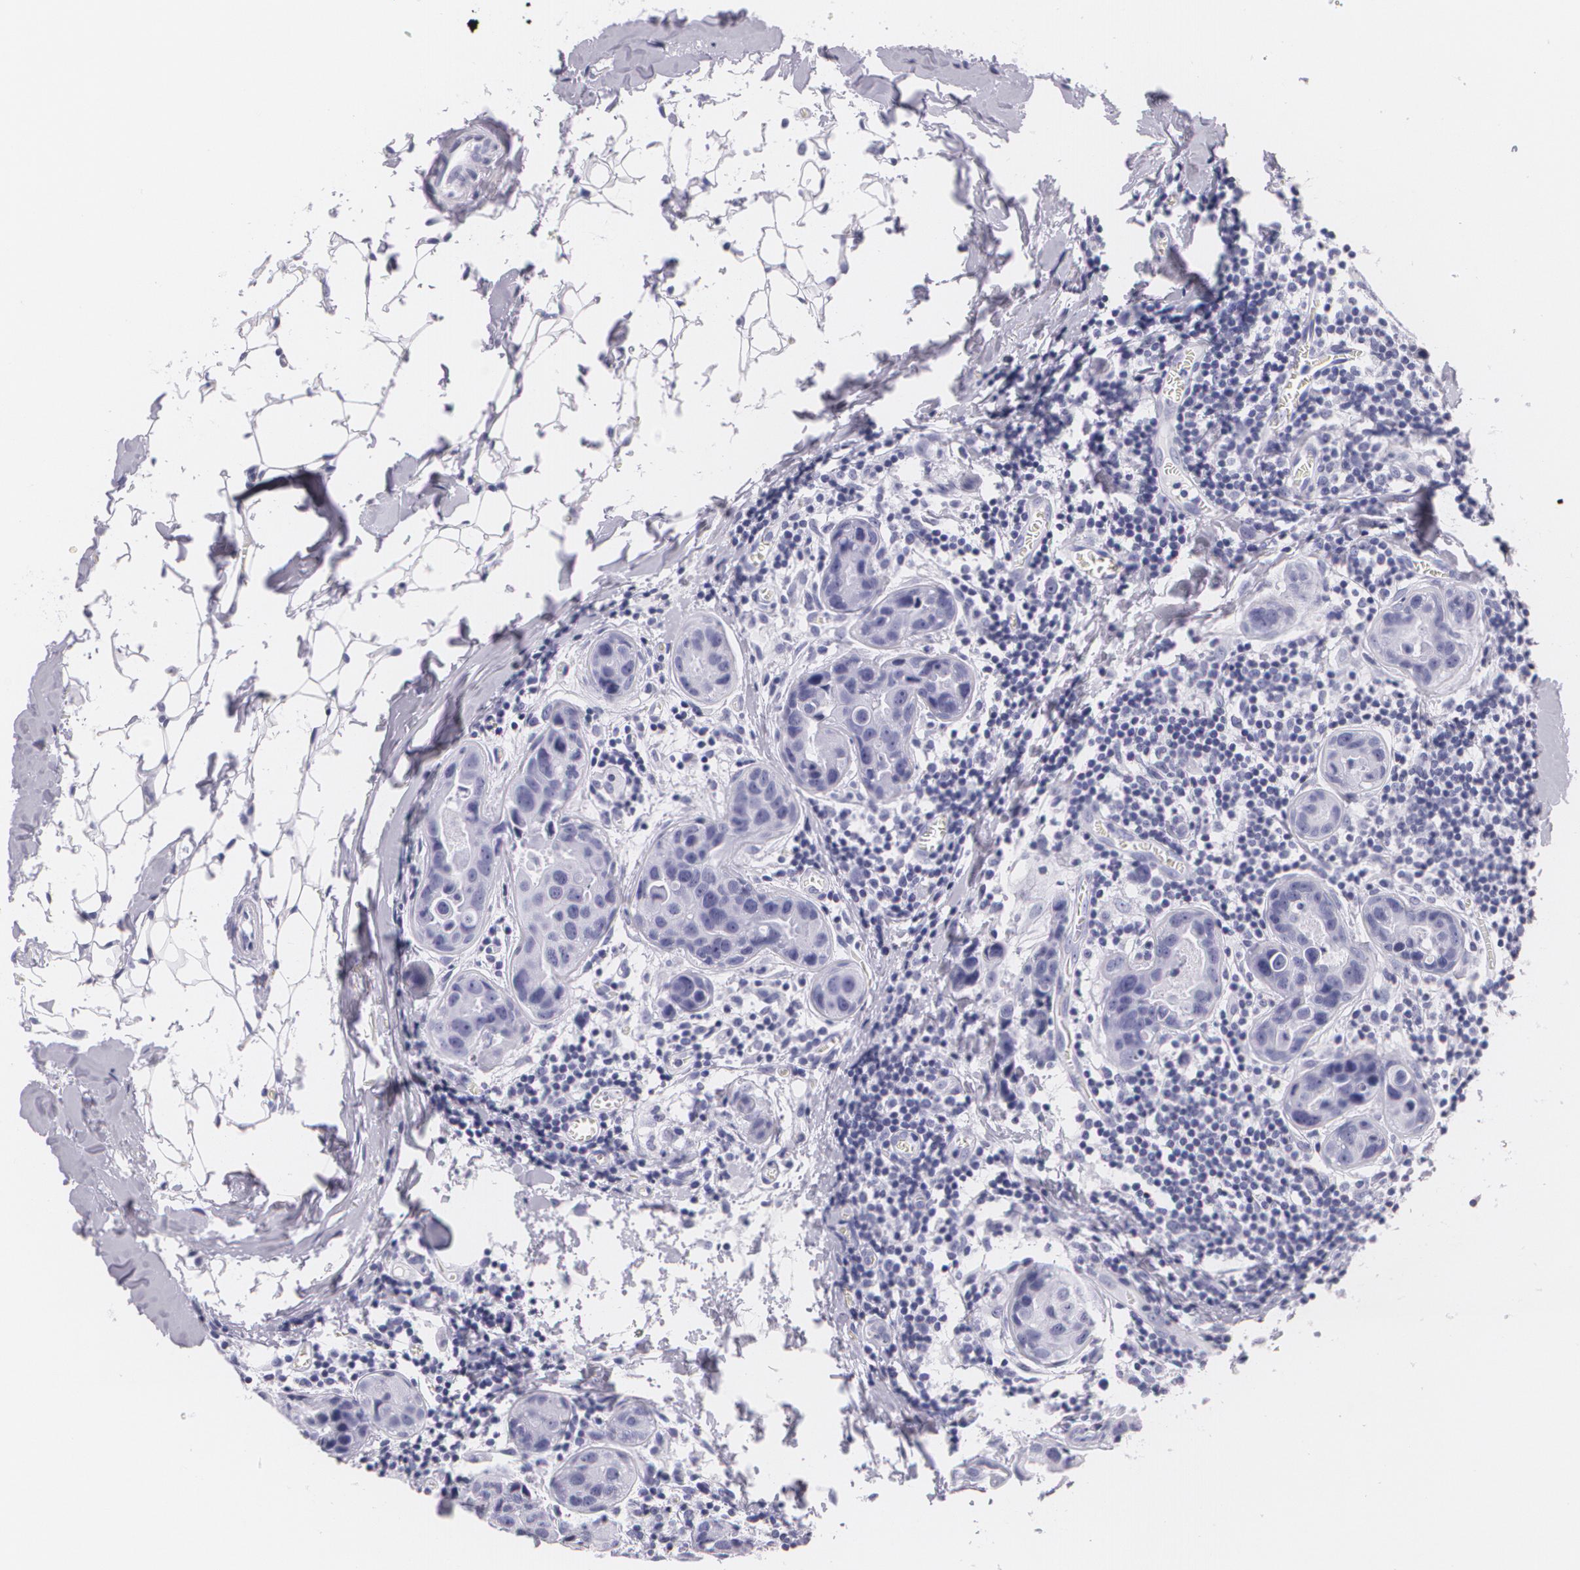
{"staining": {"intensity": "negative", "quantity": "none", "location": "none"}, "tissue": "breast cancer", "cell_type": "Tumor cells", "image_type": "cancer", "snomed": [{"axis": "morphology", "description": "Duct carcinoma"}, {"axis": "topography", "description": "Breast"}], "caption": "The immunohistochemistry (IHC) histopathology image has no significant positivity in tumor cells of breast invasive ductal carcinoma tissue. (Brightfield microscopy of DAB IHC at high magnification).", "gene": "DLG4", "patient": {"sex": "female", "age": 24}}